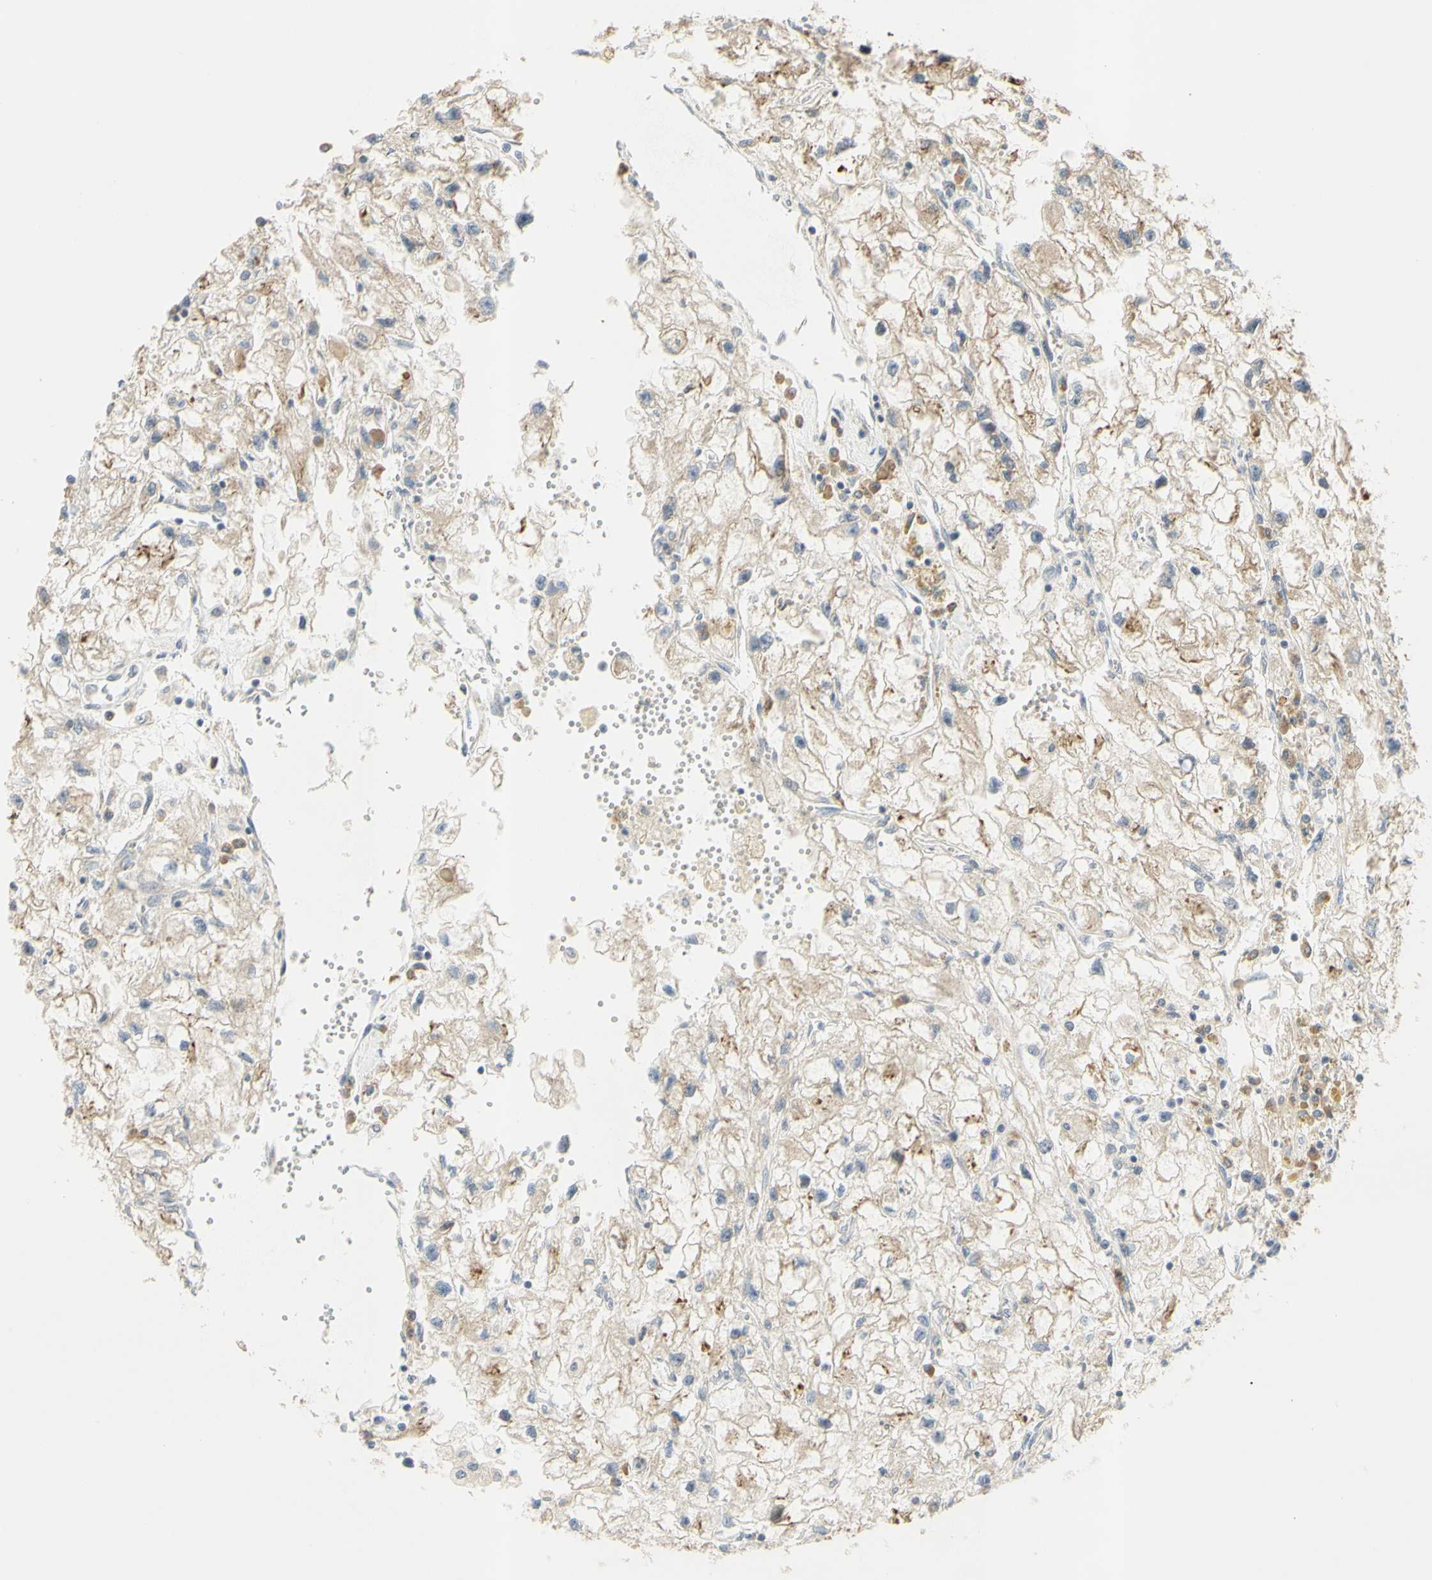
{"staining": {"intensity": "weak", "quantity": "25%-75%", "location": "cytoplasmic/membranous"}, "tissue": "renal cancer", "cell_type": "Tumor cells", "image_type": "cancer", "snomed": [{"axis": "morphology", "description": "Adenocarcinoma, NOS"}, {"axis": "topography", "description": "Kidney"}], "caption": "About 25%-75% of tumor cells in human renal cancer reveal weak cytoplasmic/membranous protein positivity as visualized by brown immunohistochemical staining.", "gene": "CCNB2", "patient": {"sex": "female", "age": 70}}